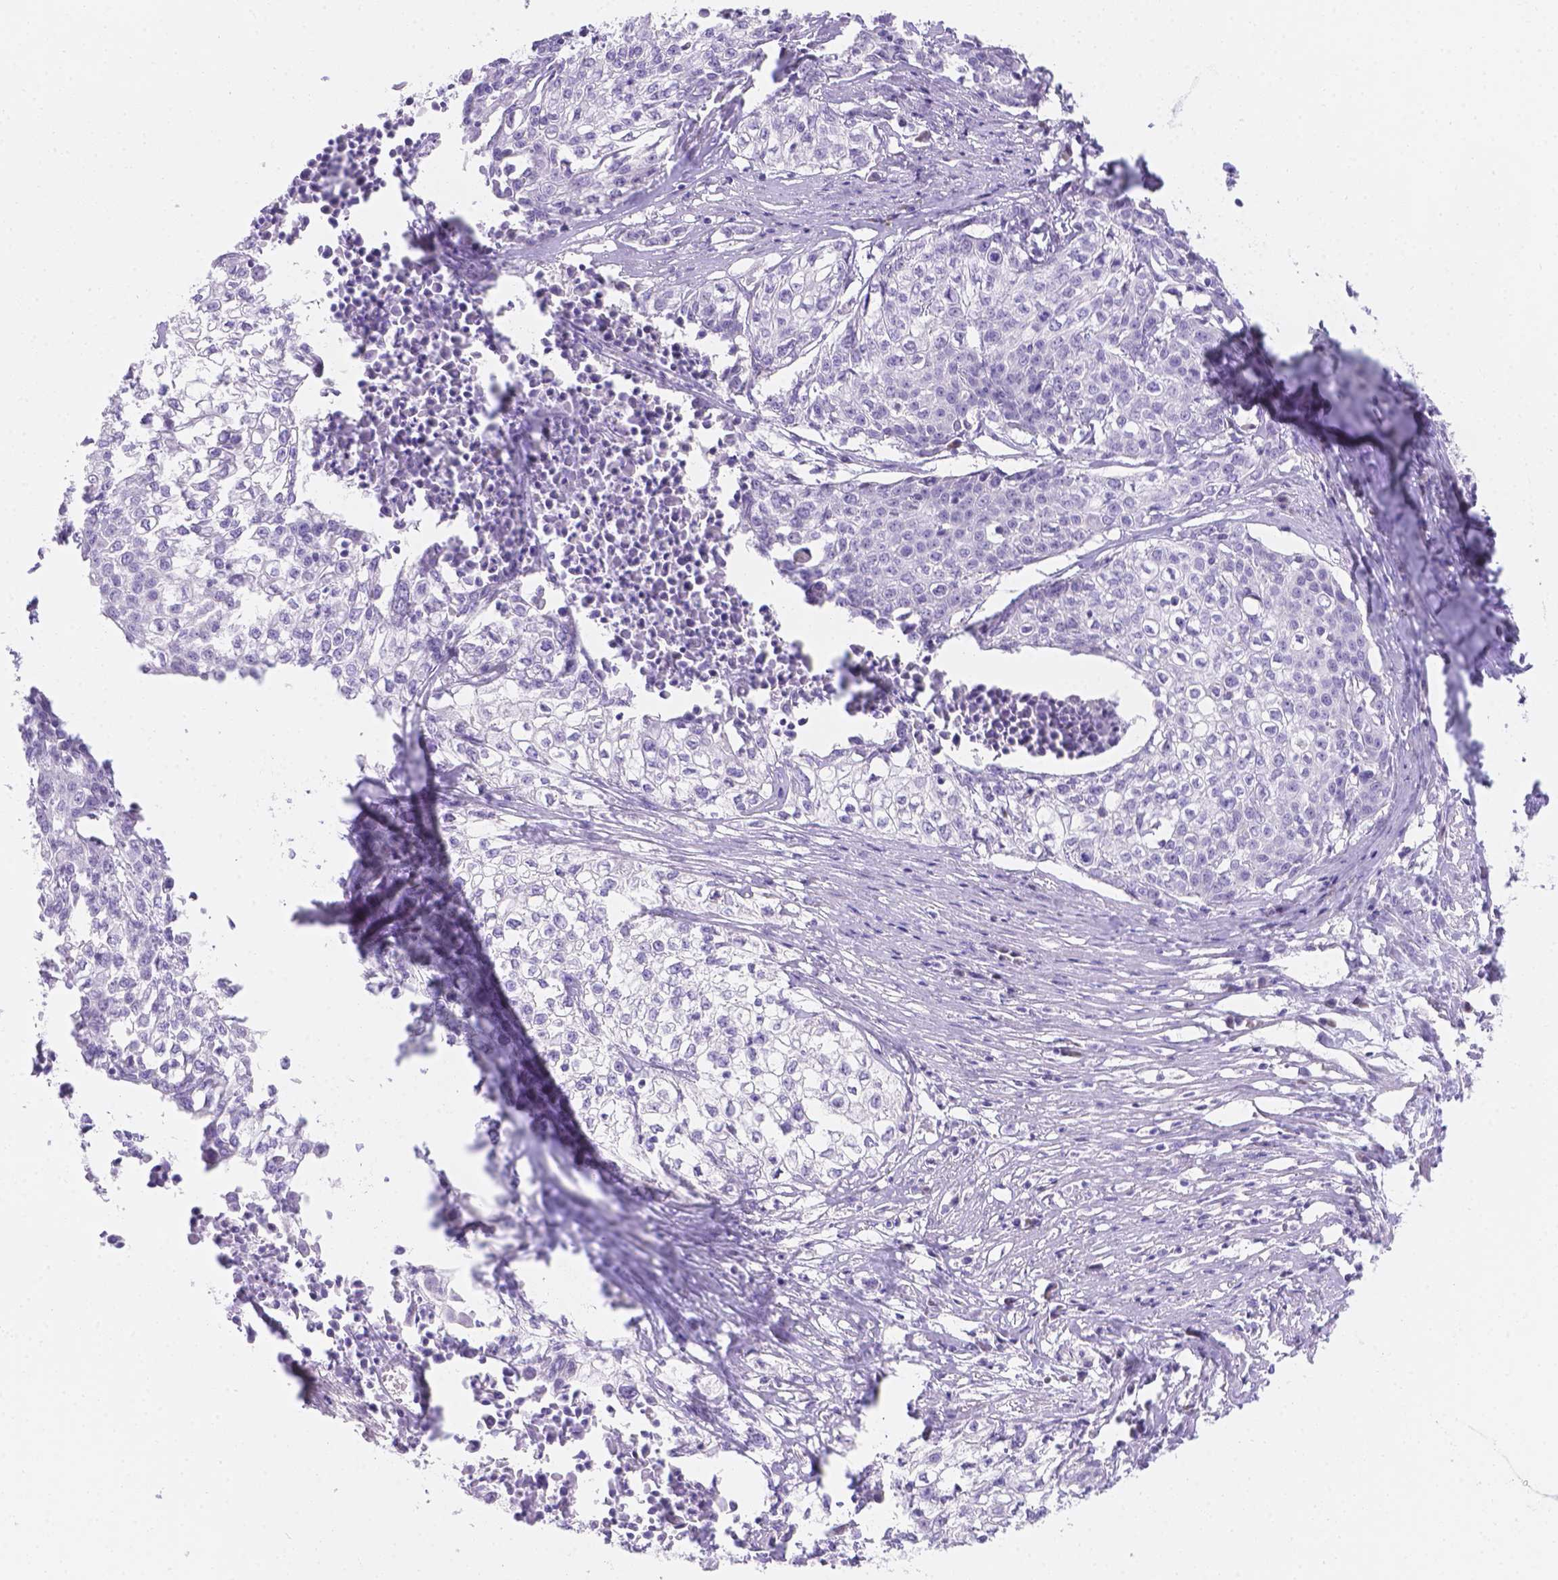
{"staining": {"intensity": "negative", "quantity": "none", "location": "none"}, "tissue": "cervical cancer", "cell_type": "Tumor cells", "image_type": "cancer", "snomed": [{"axis": "morphology", "description": "Squamous cell carcinoma, NOS"}, {"axis": "topography", "description": "Cervix"}], "caption": "The histopathology image displays no significant positivity in tumor cells of cervical cancer (squamous cell carcinoma). (DAB (3,3'-diaminobenzidine) IHC, high magnification).", "gene": "CD96", "patient": {"sex": "female", "age": 39}}